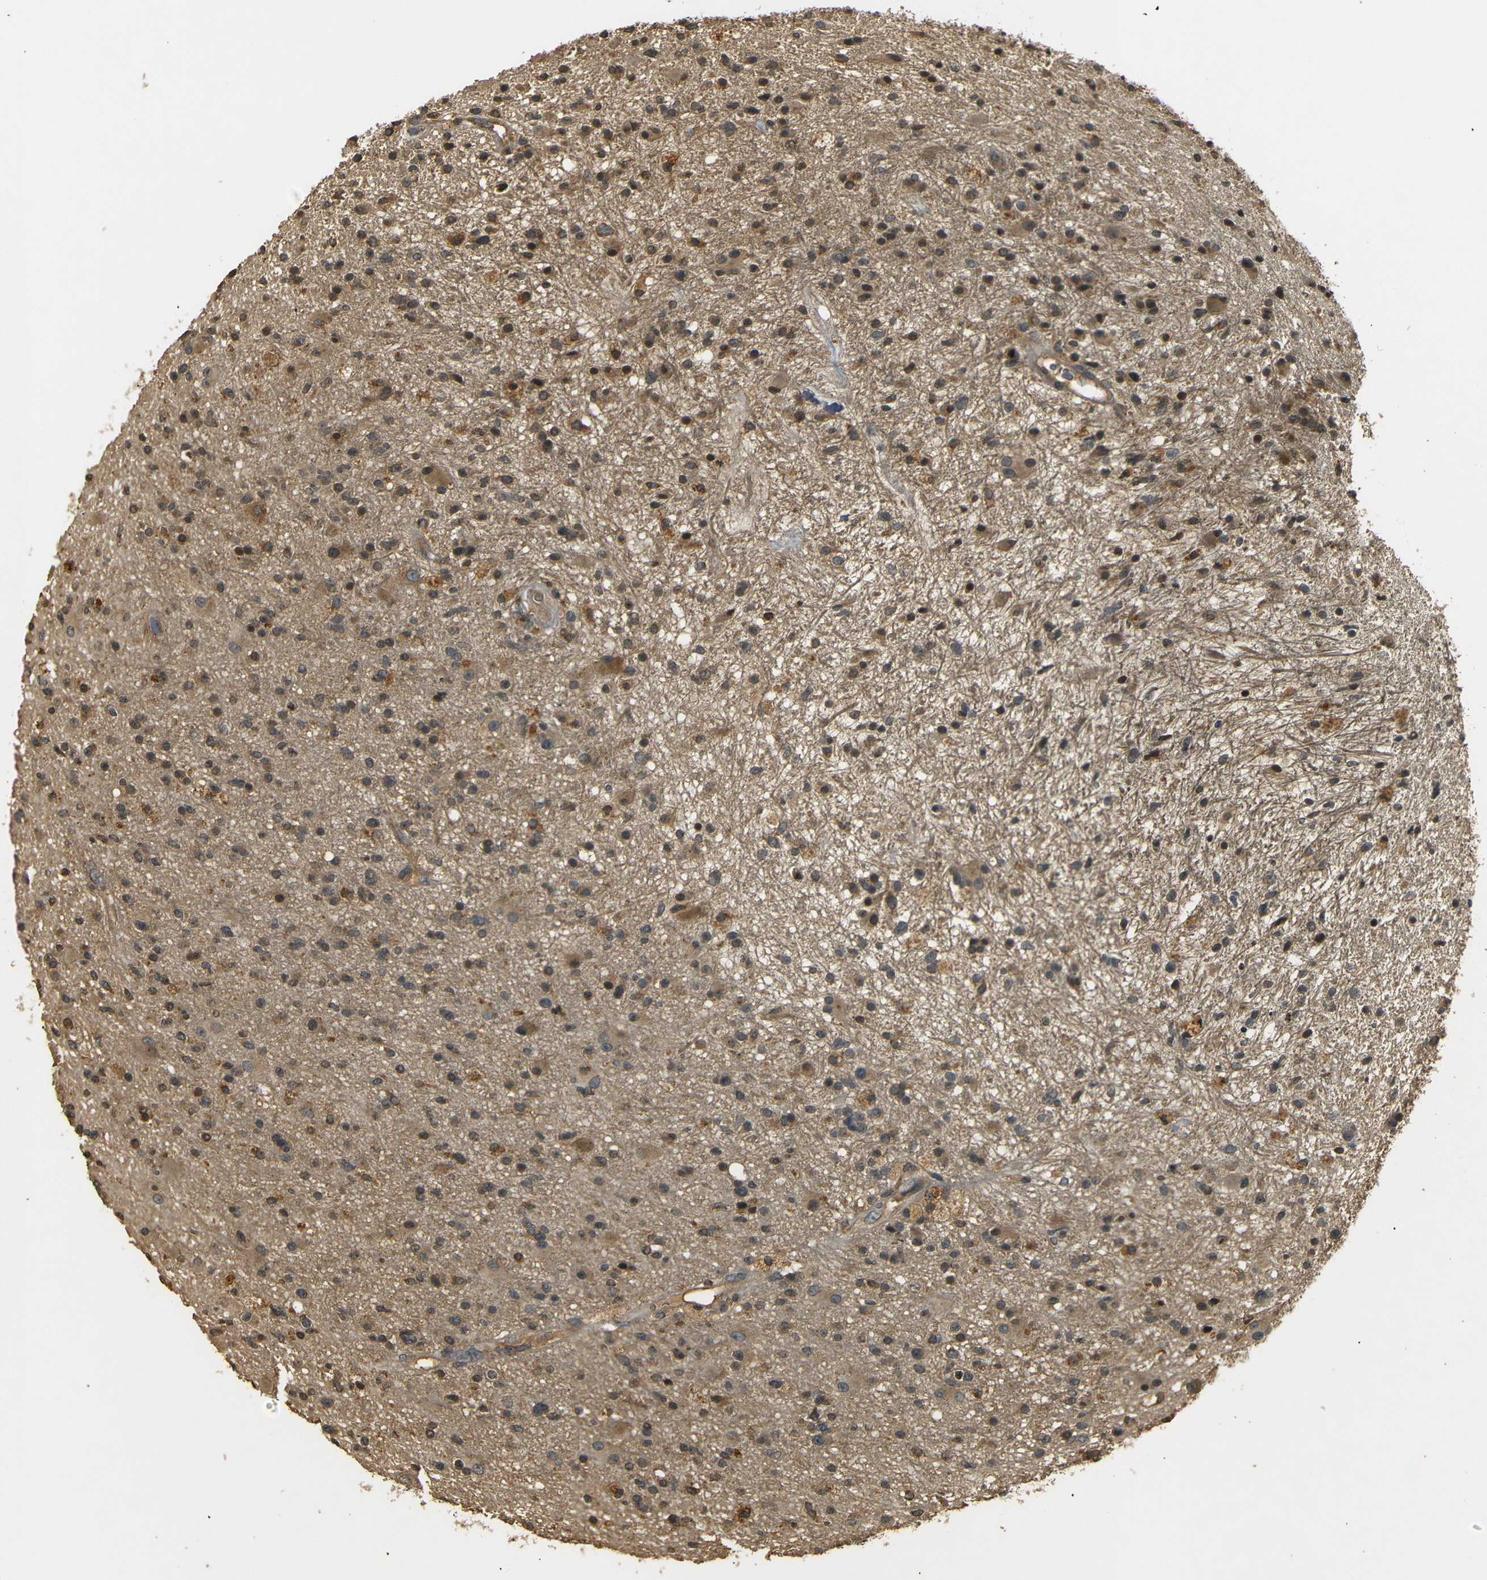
{"staining": {"intensity": "moderate", "quantity": ">75%", "location": "cytoplasmic/membranous"}, "tissue": "glioma", "cell_type": "Tumor cells", "image_type": "cancer", "snomed": [{"axis": "morphology", "description": "Glioma, malignant, High grade"}, {"axis": "topography", "description": "Brain"}], "caption": "About >75% of tumor cells in malignant high-grade glioma reveal moderate cytoplasmic/membranous protein positivity as visualized by brown immunohistochemical staining.", "gene": "TANK", "patient": {"sex": "male", "age": 33}}